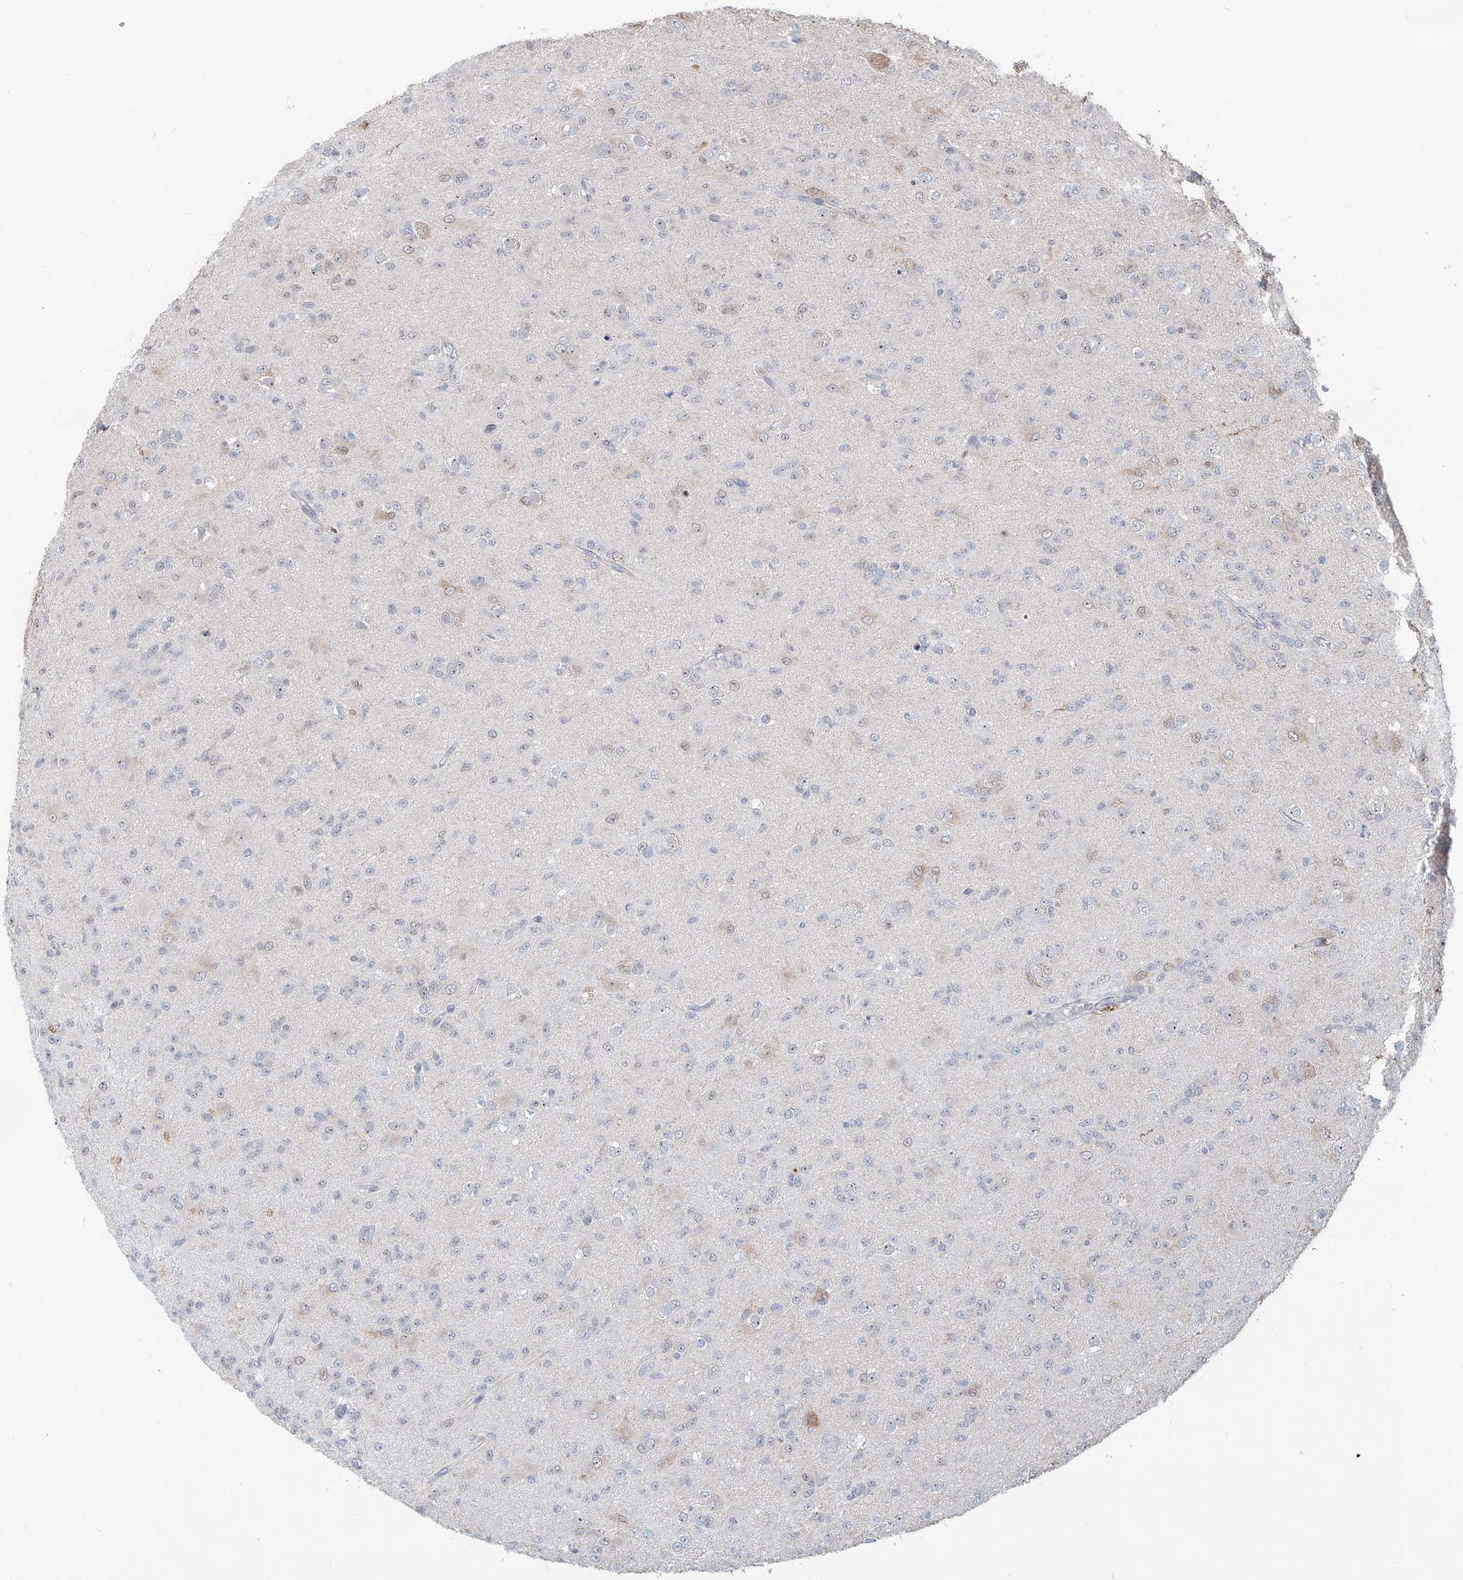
{"staining": {"intensity": "negative", "quantity": "none", "location": "none"}, "tissue": "glioma", "cell_type": "Tumor cells", "image_type": "cancer", "snomed": [{"axis": "morphology", "description": "Glioma, malignant, Low grade"}, {"axis": "topography", "description": "Brain"}], "caption": "The photomicrograph reveals no staining of tumor cells in malignant glioma (low-grade).", "gene": "ZBTB48", "patient": {"sex": "male", "age": 65}}